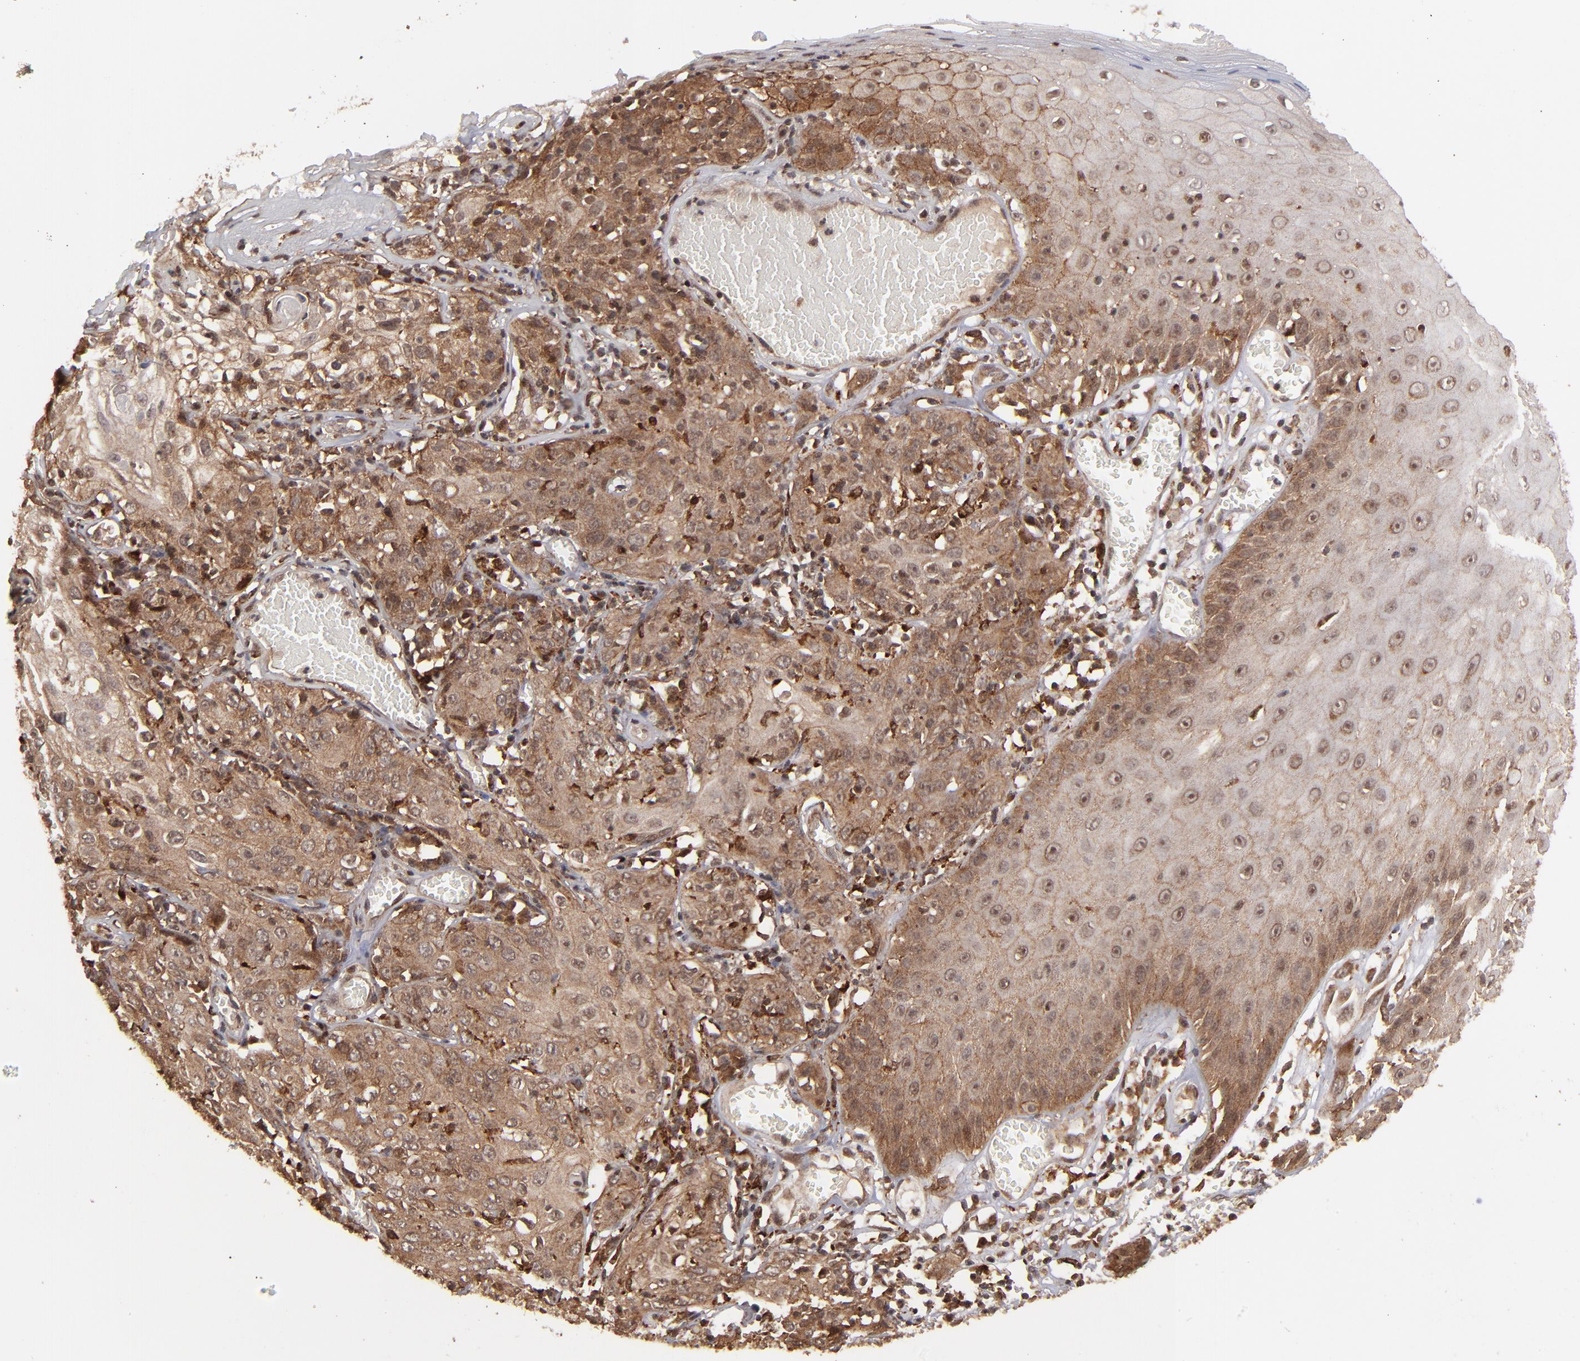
{"staining": {"intensity": "strong", "quantity": ">75%", "location": "cytoplasmic/membranous,nuclear"}, "tissue": "skin cancer", "cell_type": "Tumor cells", "image_type": "cancer", "snomed": [{"axis": "morphology", "description": "Squamous cell carcinoma, NOS"}, {"axis": "topography", "description": "Skin"}], "caption": "Human skin cancer stained with a brown dye reveals strong cytoplasmic/membranous and nuclear positive positivity in about >75% of tumor cells.", "gene": "RGS6", "patient": {"sex": "male", "age": 65}}